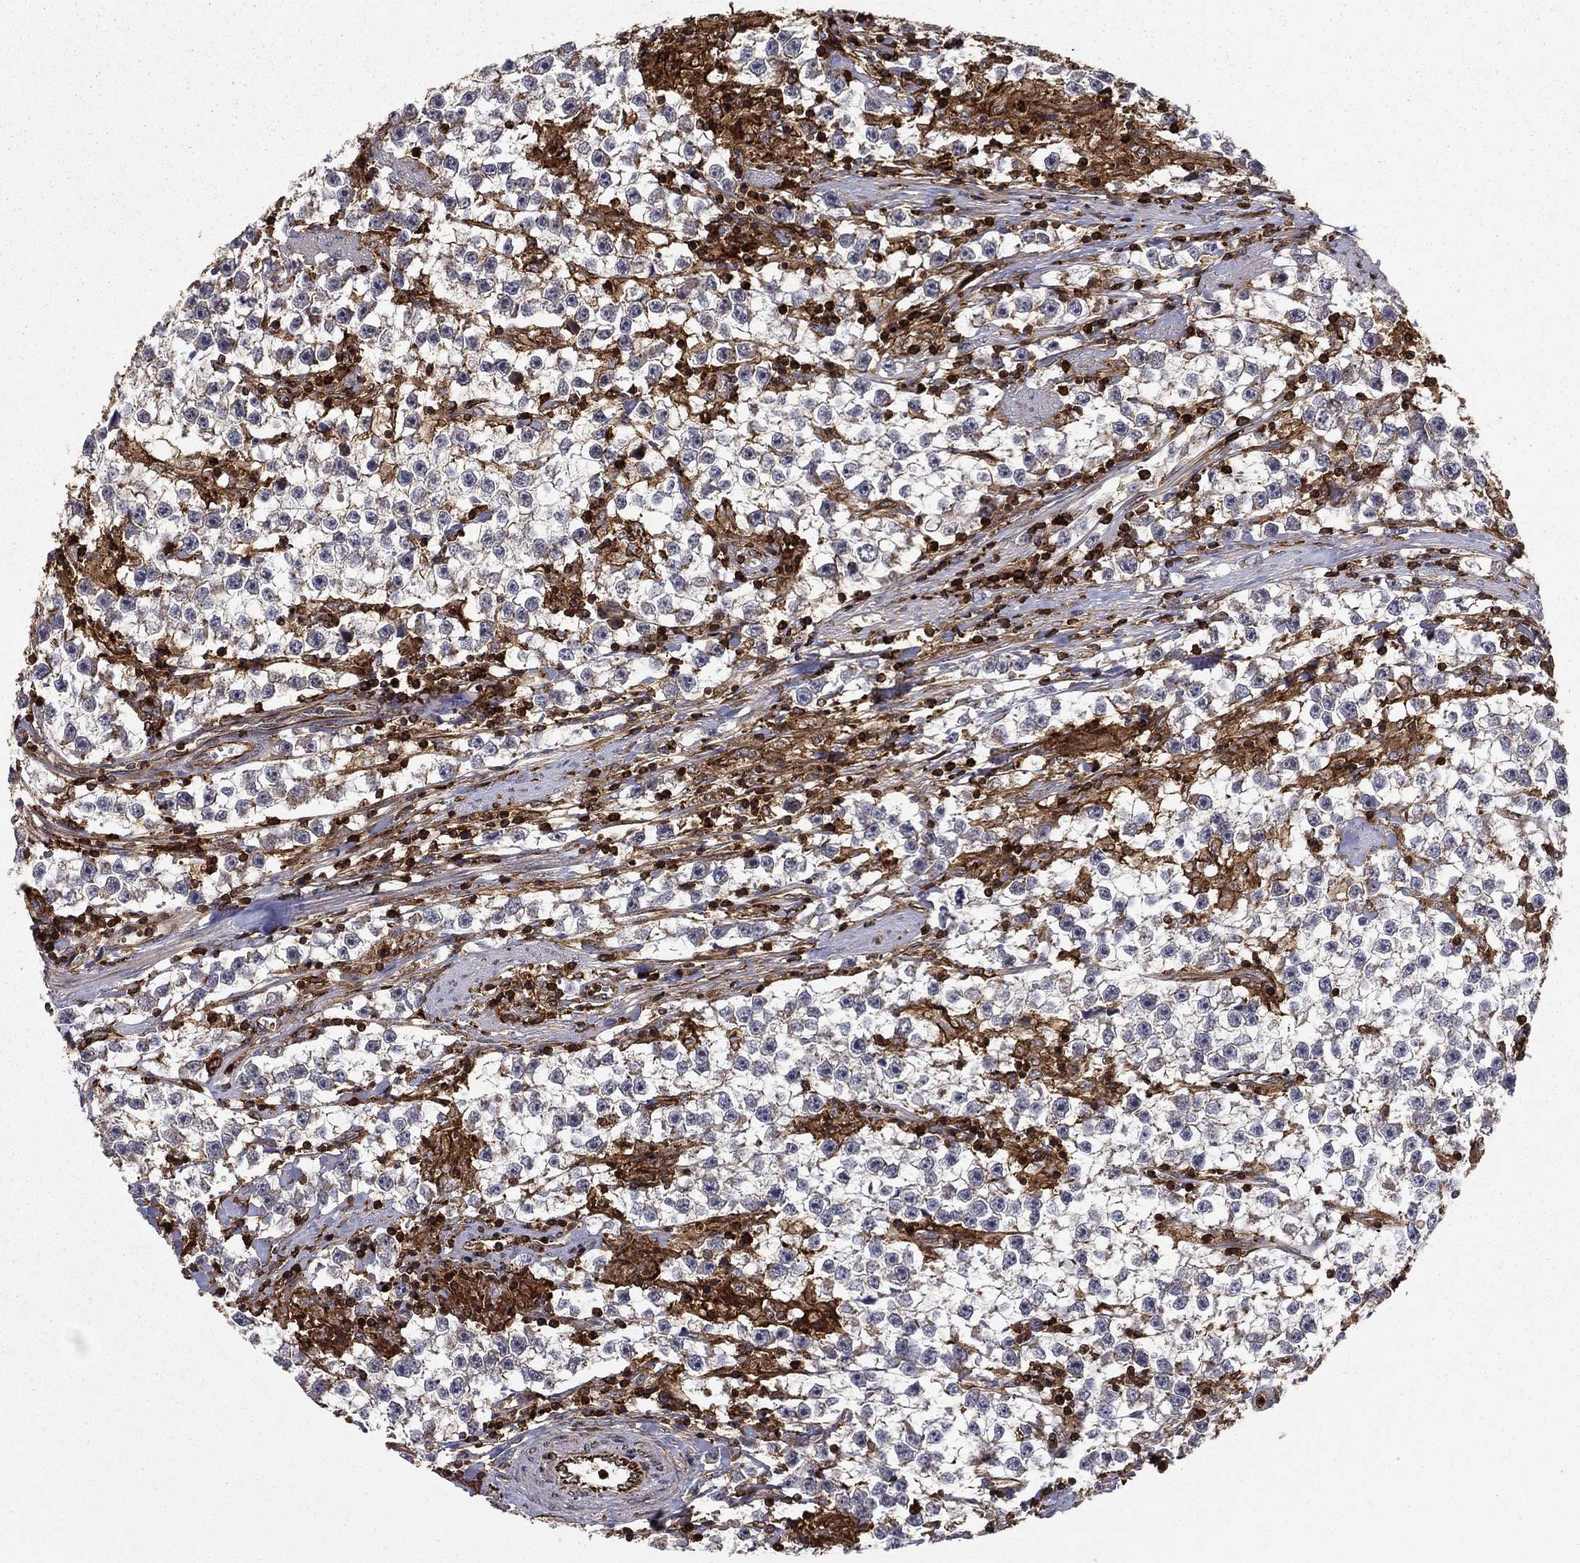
{"staining": {"intensity": "negative", "quantity": "none", "location": "none"}, "tissue": "testis cancer", "cell_type": "Tumor cells", "image_type": "cancer", "snomed": [{"axis": "morphology", "description": "Seminoma, NOS"}, {"axis": "topography", "description": "Testis"}], "caption": "The image reveals no staining of tumor cells in testis cancer (seminoma). (Stains: DAB (3,3'-diaminobenzidine) immunohistochemistry with hematoxylin counter stain, Microscopy: brightfield microscopy at high magnification).", "gene": "ADM", "patient": {"sex": "male", "age": 59}}